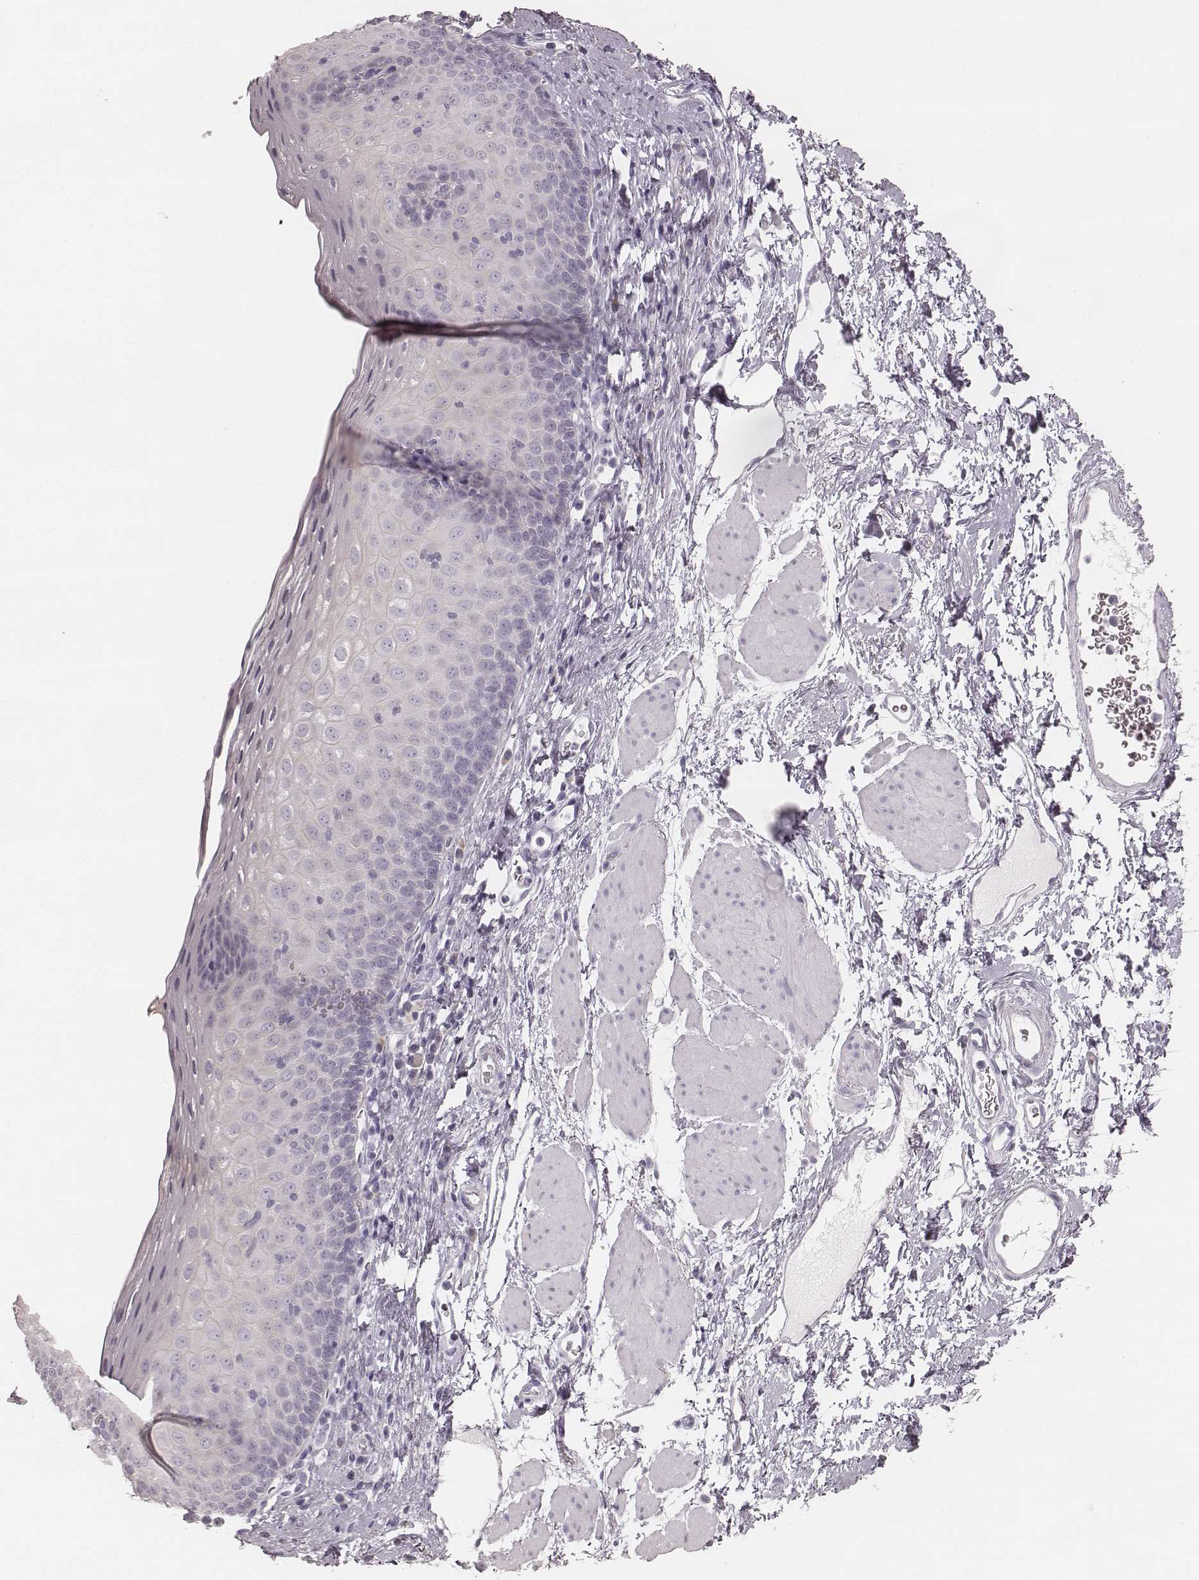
{"staining": {"intensity": "negative", "quantity": "none", "location": "none"}, "tissue": "esophagus", "cell_type": "Squamous epithelial cells", "image_type": "normal", "snomed": [{"axis": "morphology", "description": "Normal tissue, NOS"}, {"axis": "topography", "description": "Esophagus"}], "caption": "The immunohistochemistry photomicrograph has no significant expression in squamous epithelial cells of esophagus. Brightfield microscopy of IHC stained with DAB (3,3'-diaminobenzidine) (brown) and hematoxylin (blue), captured at high magnification.", "gene": "KRT82", "patient": {"sex": "female", "age": 64}}